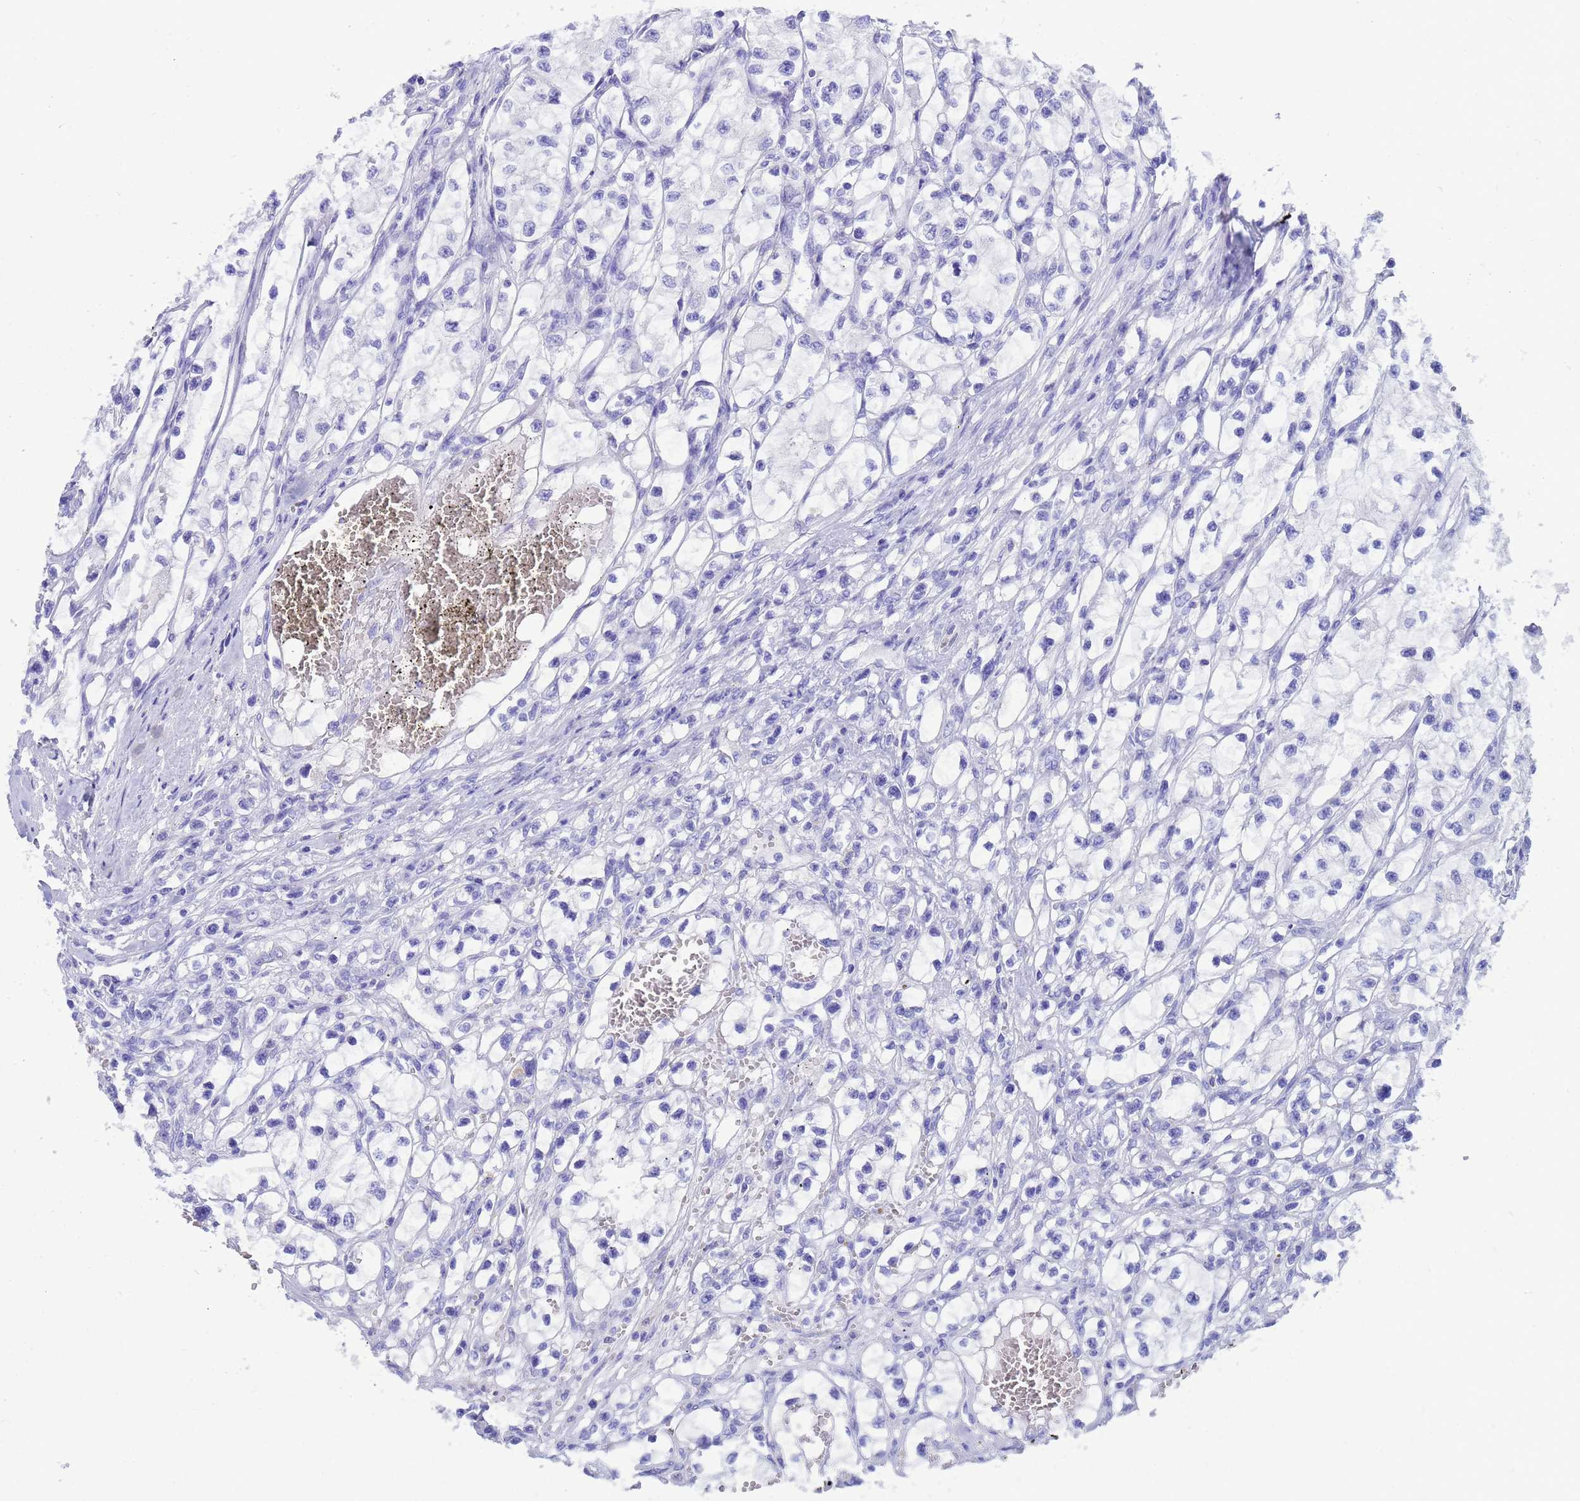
{"staining": {"intensity": "negative", "quantity": "none", "location": "none"}, "tissue": "renal cancer", "cell_type": "Tumor cells", "image_type": "cancer", "snomed": [{"axis": "morphology", "description": "Adenocarcinoma, NOS"}, {"axis": "topography", "description": "Kidney"}], "caption": "This is an IHC photomicrograph of adenocarcinoma (renal). There is no staining in tumor cells.", "gene": "AKR1C2", "patient": {"sex": "female", "age": 57}}